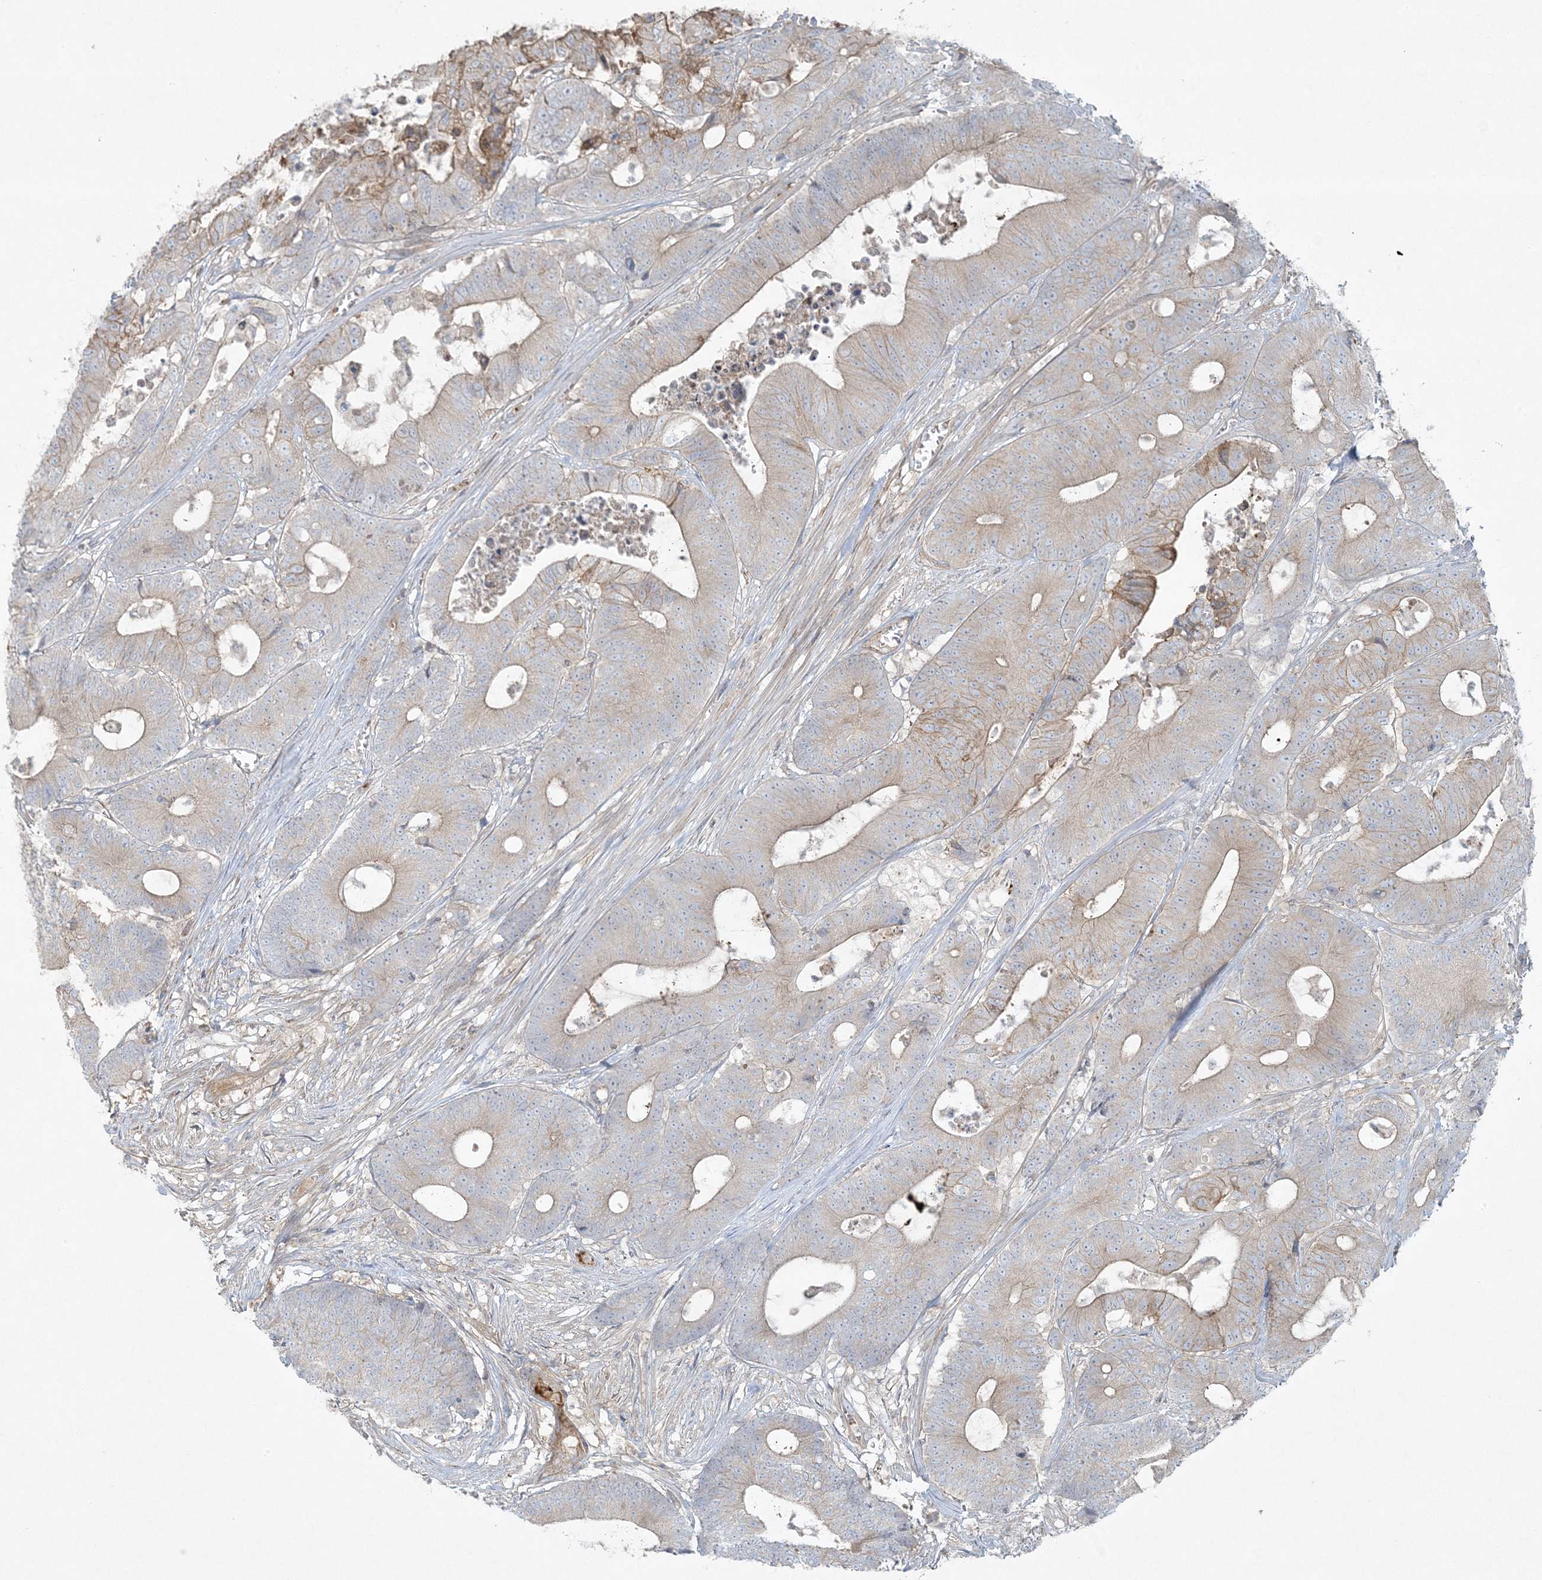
{"staining": {"intensity": "moderate", "quantity": "<25%", "location": "cytoplasmic/membranous"}, "tissue": "colorectal cancer", "cell_type": "Tumor cells", "image_type": "cancer", "snomed": [{"axis": "morphology", "description": "Adenocarcinoma, NOS"}, {"axis": "topography", "description": "Colon"}], "caption": "About <25% of tumor cells in human colorectal cancer (adenocarcinoma) demonstrate moderate cytoplasmic/membranous protein staining as visualized by brown immunohistochemical staining.", "gene": "PIK3R4", "patient": {"sex": "female", "age": 84}}